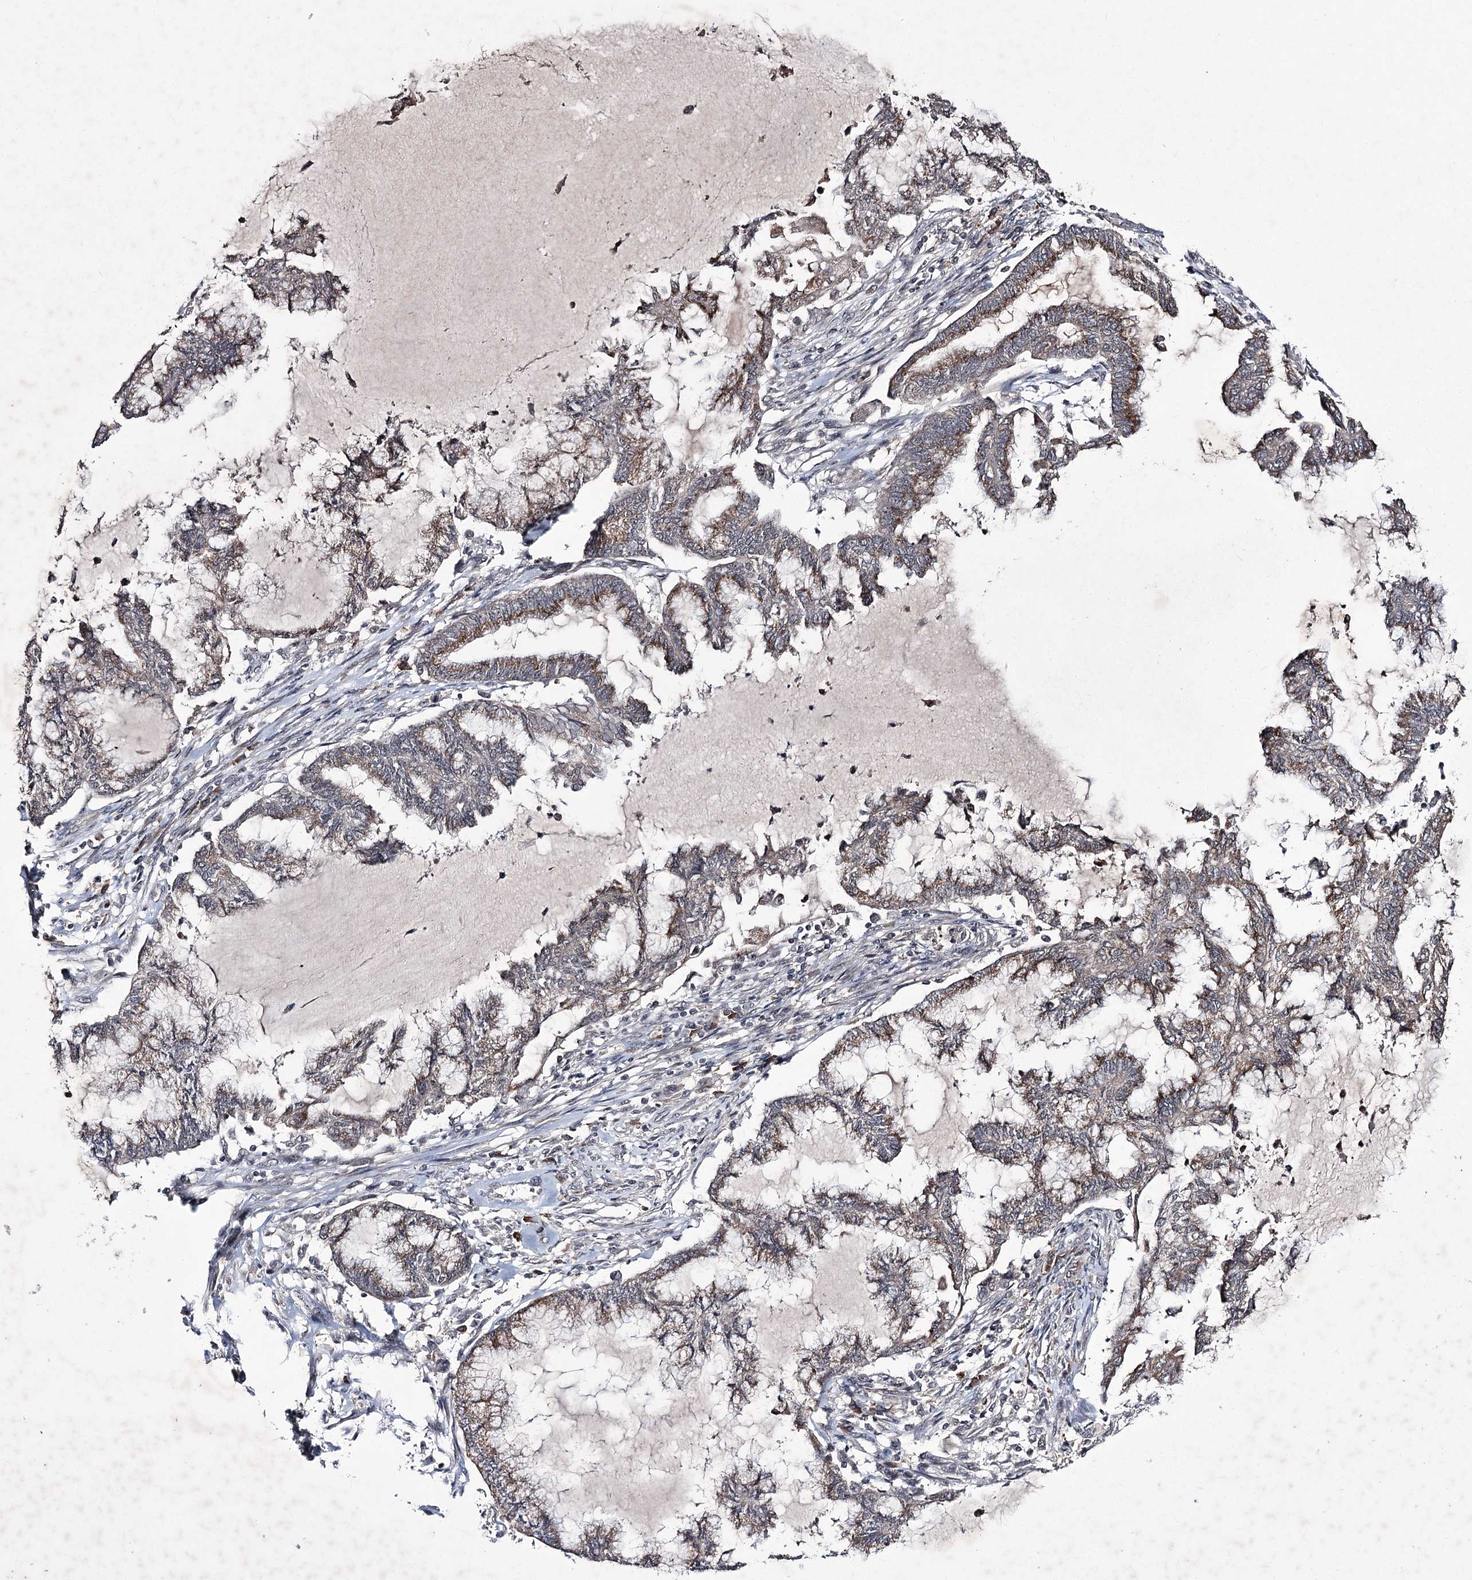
{"staining": {"intensity": "weak", "quantity": ">75%", "location": "cytoplasmic/membranous"}, "tissue": "endometrial cancer", "cell_type": "Tumor cells", "image_type": "cancer", "snomed": [{"axis": "morphology", "description": "Adenocarcinoma, NOS"}, {"axis": "topography", "description": "Endometrium"}], "caption": "Protein positivity by immunohistochemistry exhibits weak cytoplasmic/membranous staining in about >75% of tumor cells in endometrial cancer (adenocarcinoma).", "gene": "VGLL4", "patient": {"sex": "female", "age": 86}}